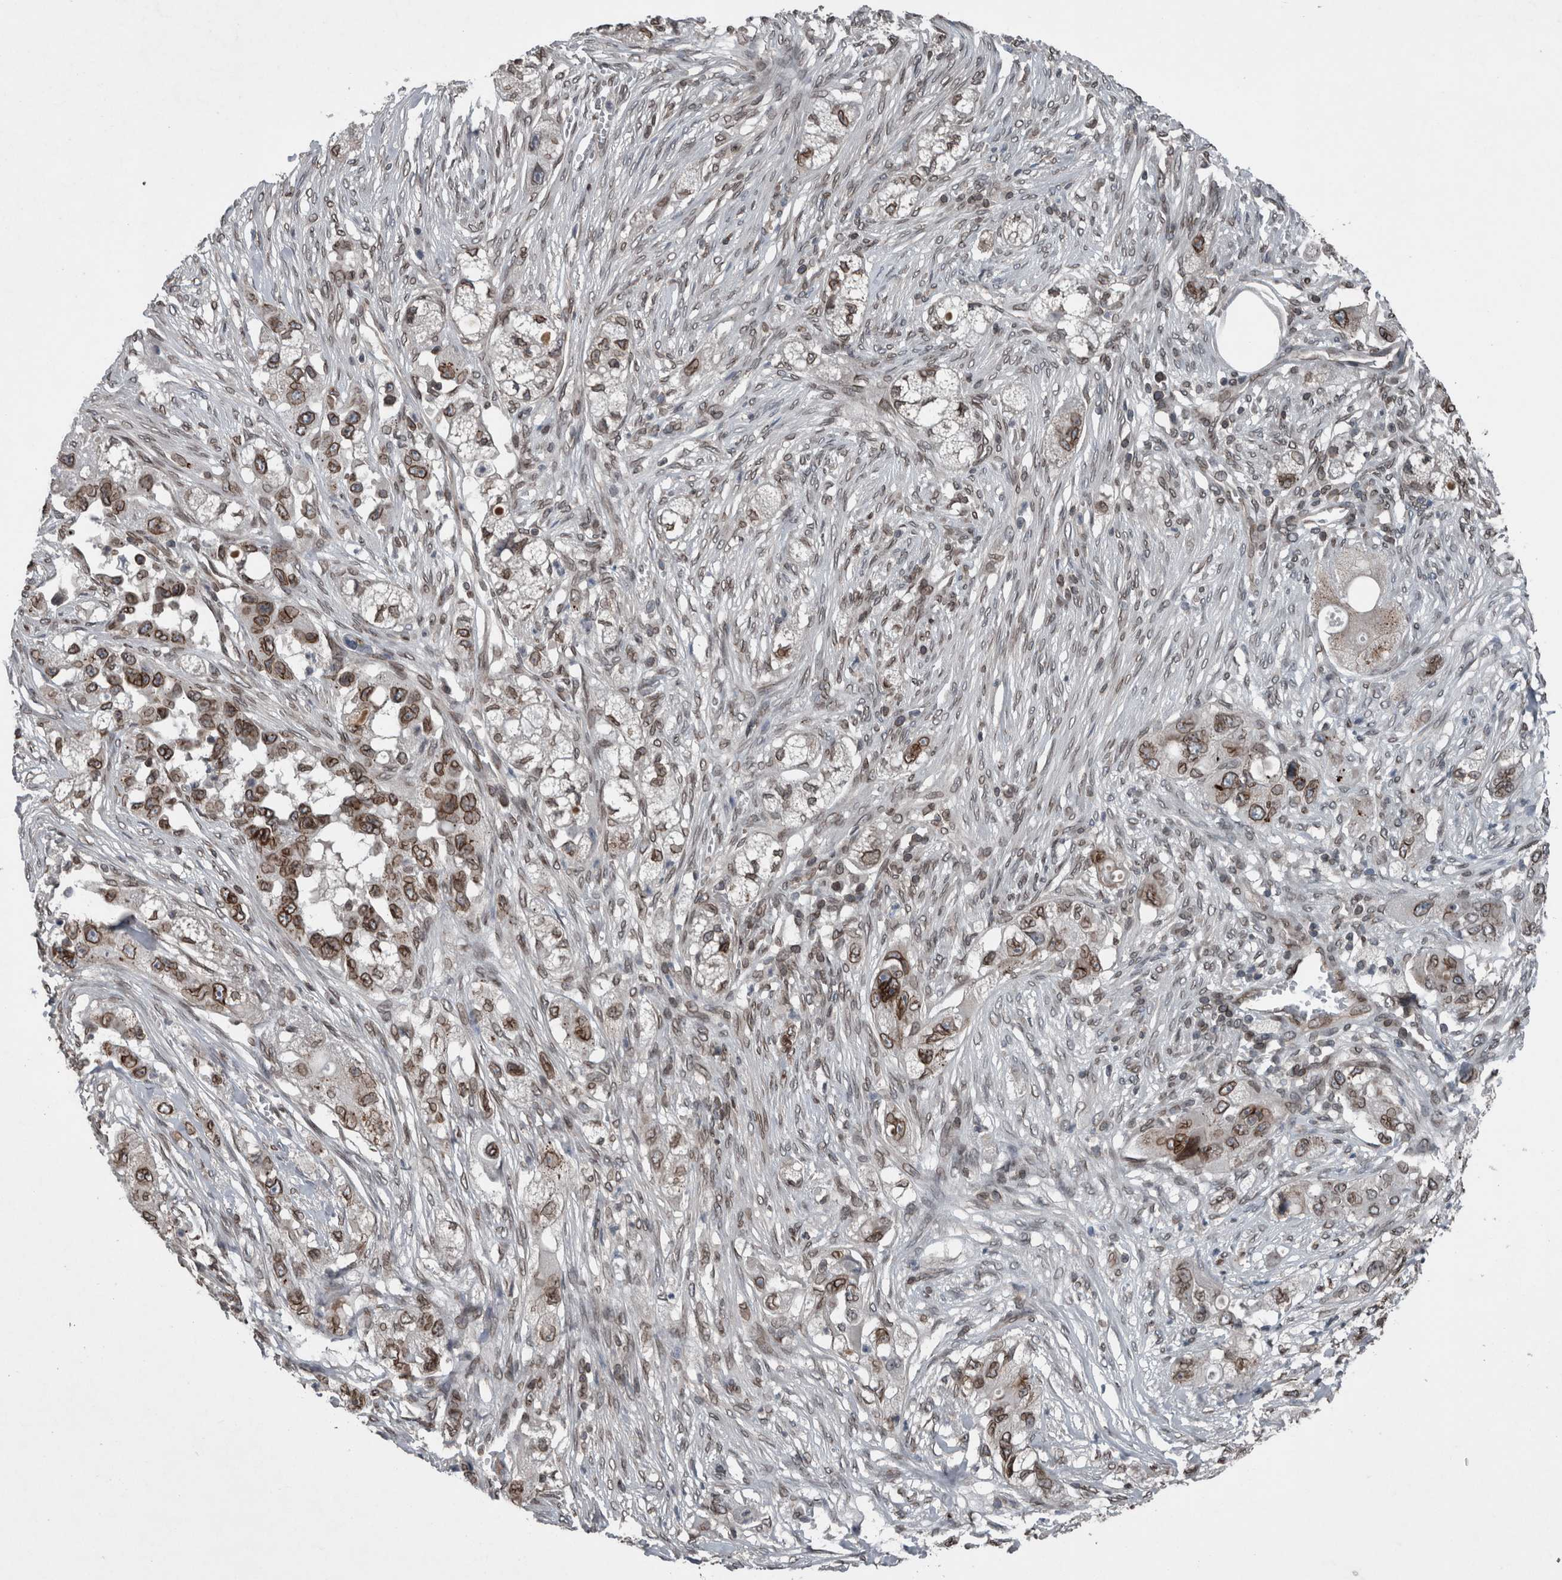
{"staining": {"intensity": "moderate", "quantity": ">75%", "location": "cytoplasmic/membranous,nuclear"}, "tissue": "pancreatic cancer", "cell_type": "Tumor cells", "image_type": "cancer", "snomed": [{"axis": "morphology", "description": "Adenocarcinoma, NOS"}, {"axis": "topography", "description": "Pancreas"}], "caption": "This is an image of immunohistochemistry staining of pancreatic adenocarcinoma, which shows moderate positivity in the cytoplasmic/membranous and nuclear of tumor cells.", "gene": "RANBP2", "patient": {"sex": "female", "age": 78}}